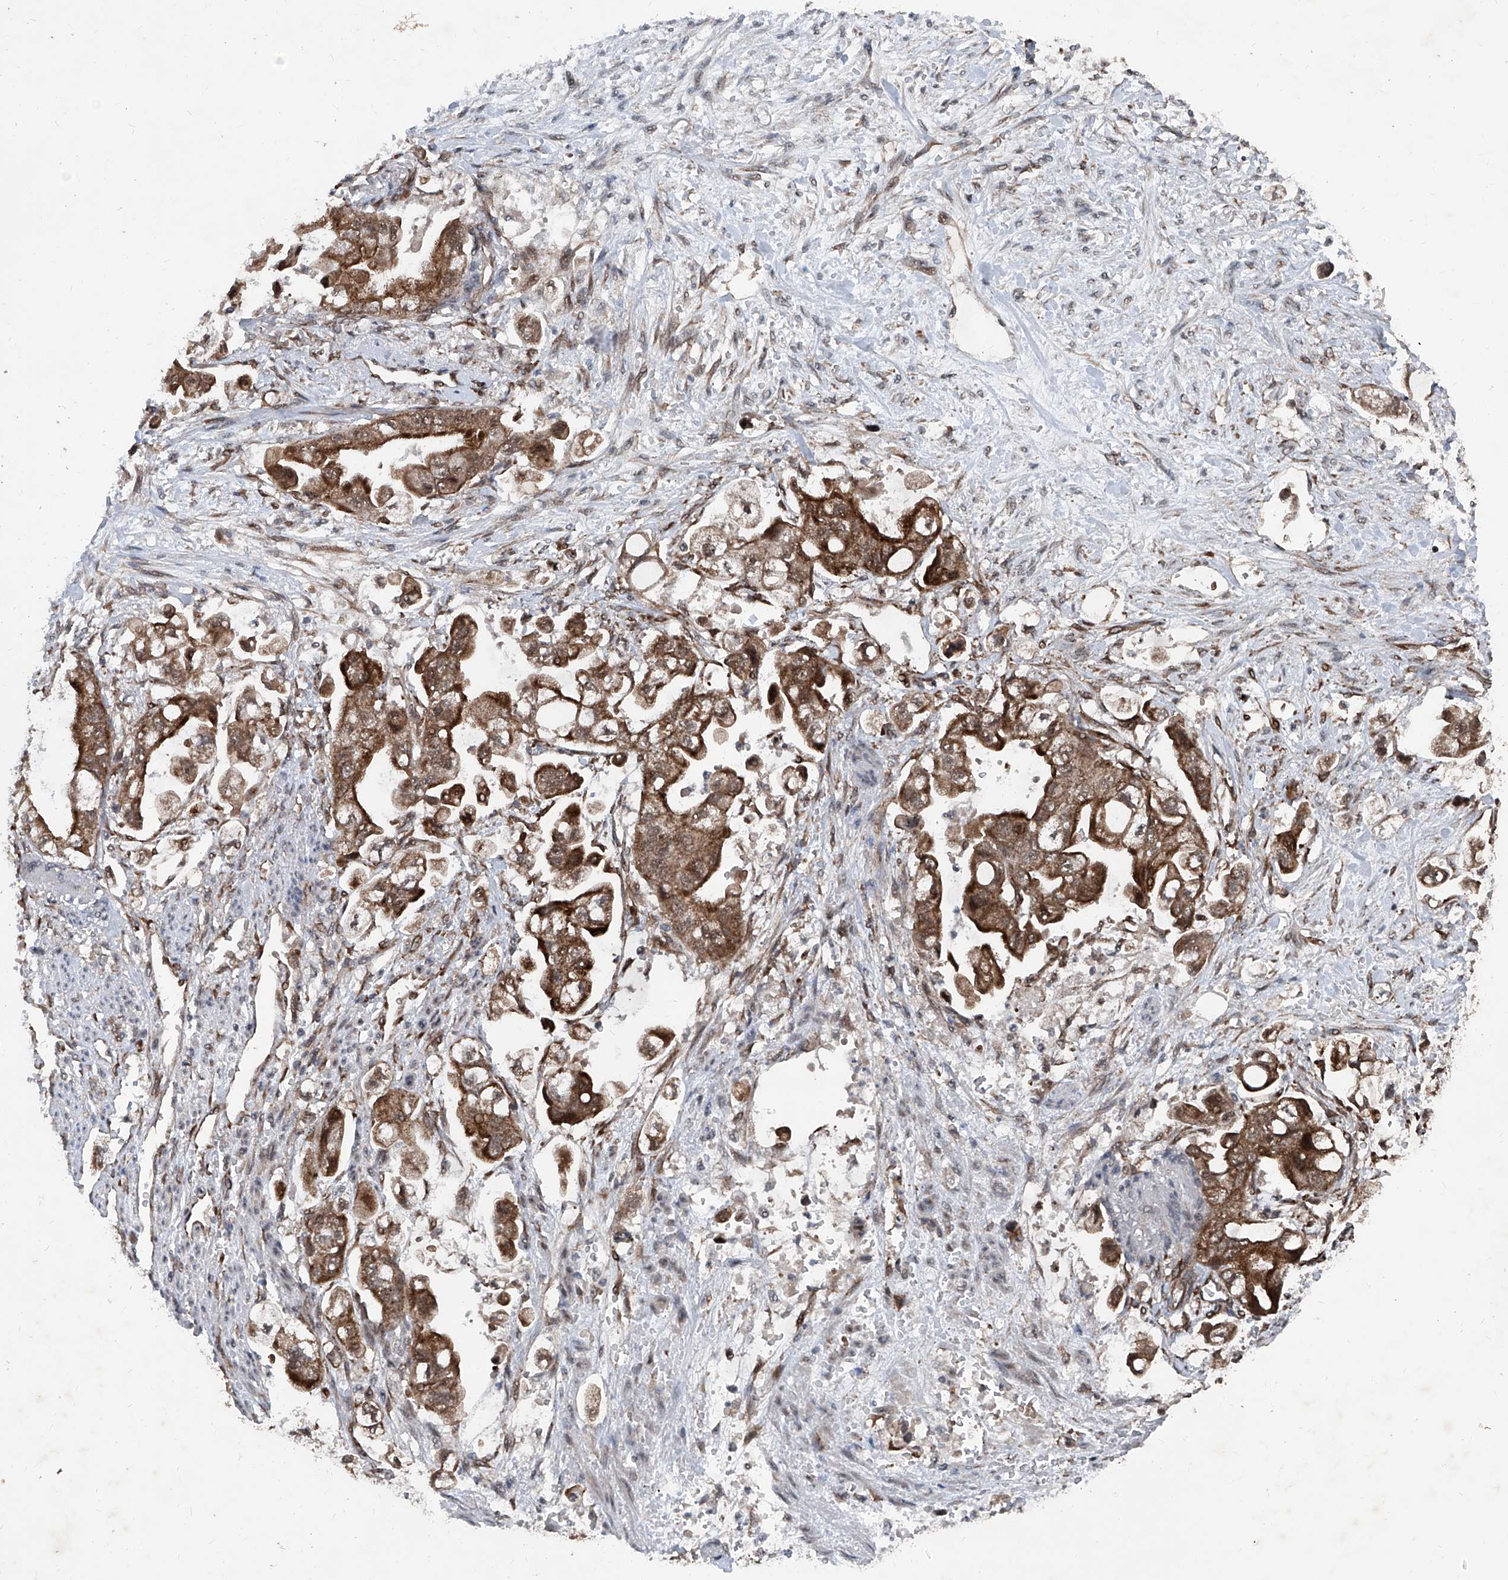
{"staining": {"intensity": "strong", "quantity": ">75%", "location": "cytoplasmic/membranous"}, "tissue": "stomach cancer", "cell_type": "Tumor cells", "image_type": "cancer", "snomed": [{"axis": "morphology", "description": "Adenocarcinoma, NOS"}, {"axis": "topography", "description": "Stomach"}], "caption": "Protein expression analysis of human adenocarcinoma (stomach) reveals strong cytoplasmic/membranous positivity in approximately >75% of tumor cells.", "gene": "COA7", "patient": {"sex": "male", "age": 62}}